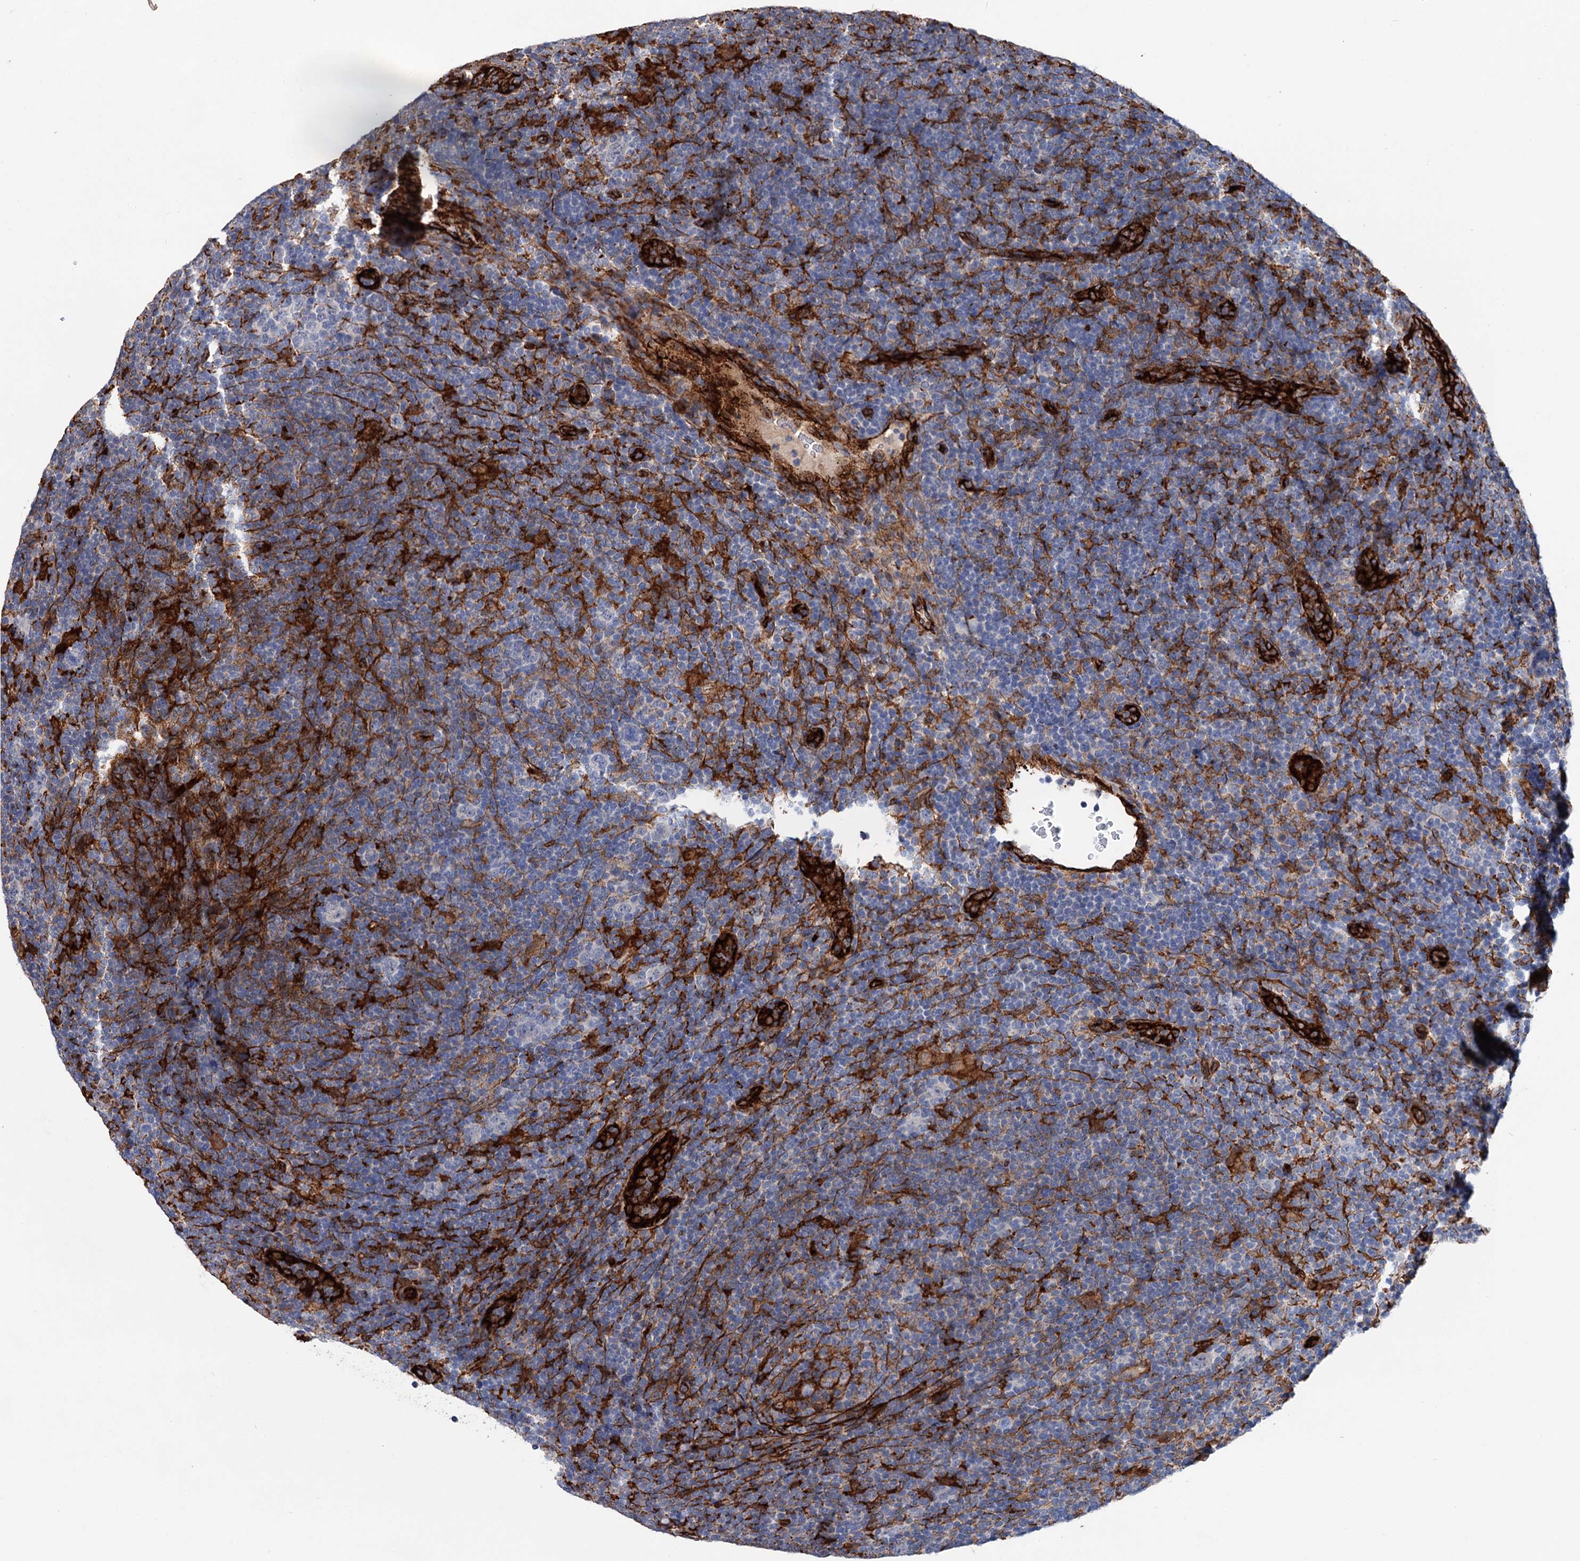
{"staining": {"intensity": "negative", "quantity": "none", "location": "none"}, "tissue": "lymphoma", "cell_type": "Tumor cells", "image_type": "cancer", "snomed": [{"axis": "morphology", "description": "Hodgkin's disease, NOS"}, {"axis": "topography", "description": "Lymph node"}], "caption": "A micrograph of human Hodgkin's disease is negative for staining in tumor cells.", "gene": "TMTC3", "patient": {"sex": "female", "age": 57}}